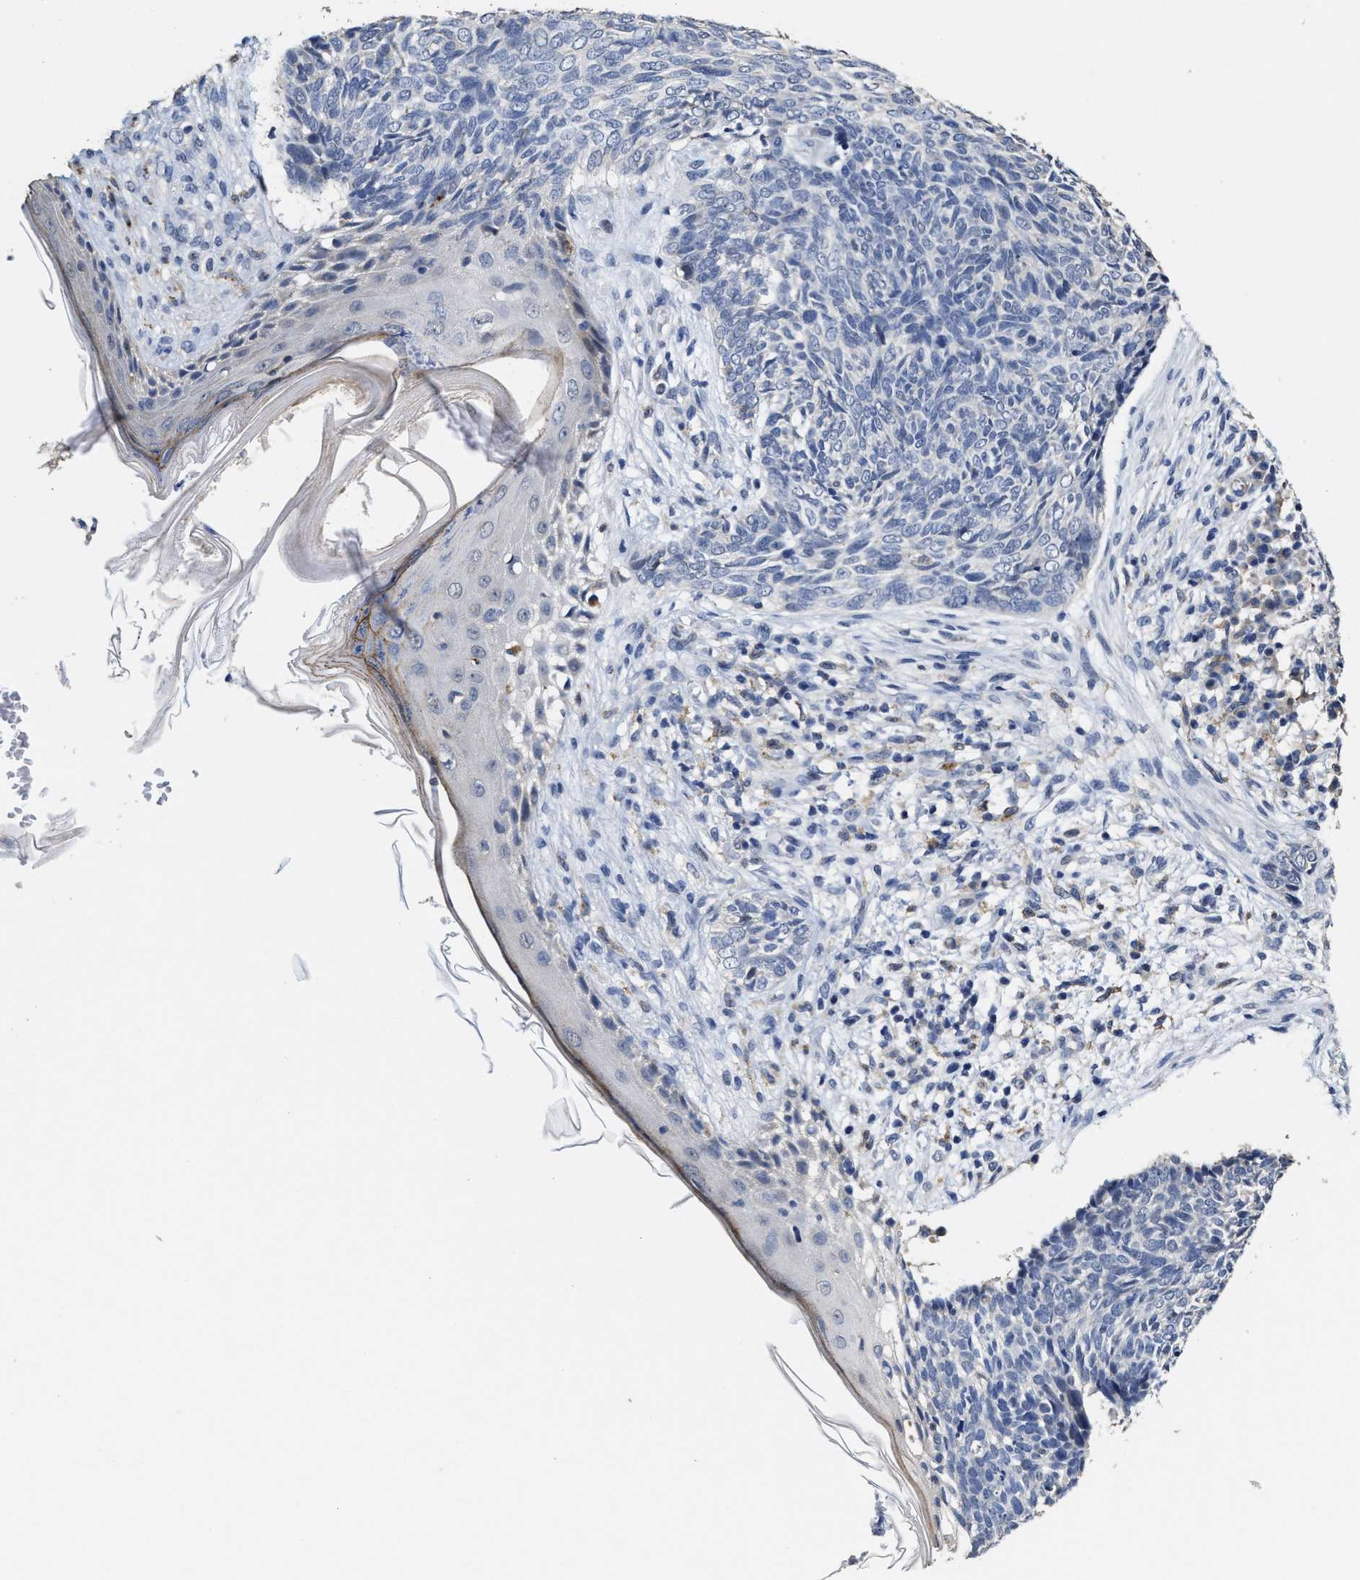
{"staining": {"intensity": "negative", "quantity": "none", "location": "none"}, "tissue": "skin cancer", "cell_type": "Tumor cells", "image_type": "cancer", "snomed": [{"axis": "morphology", "description": "Basal cell carcinoma"}, {"axis": "topography", "description": "Skin"}], "caption": "This is an immunohistochemistry (IHC) histopathology image of human basal cell carcinoma (skin). There is no positivity in tumor cells.", "gene": "ZFAT", "patient": {"sex": "female", "age": 84}}